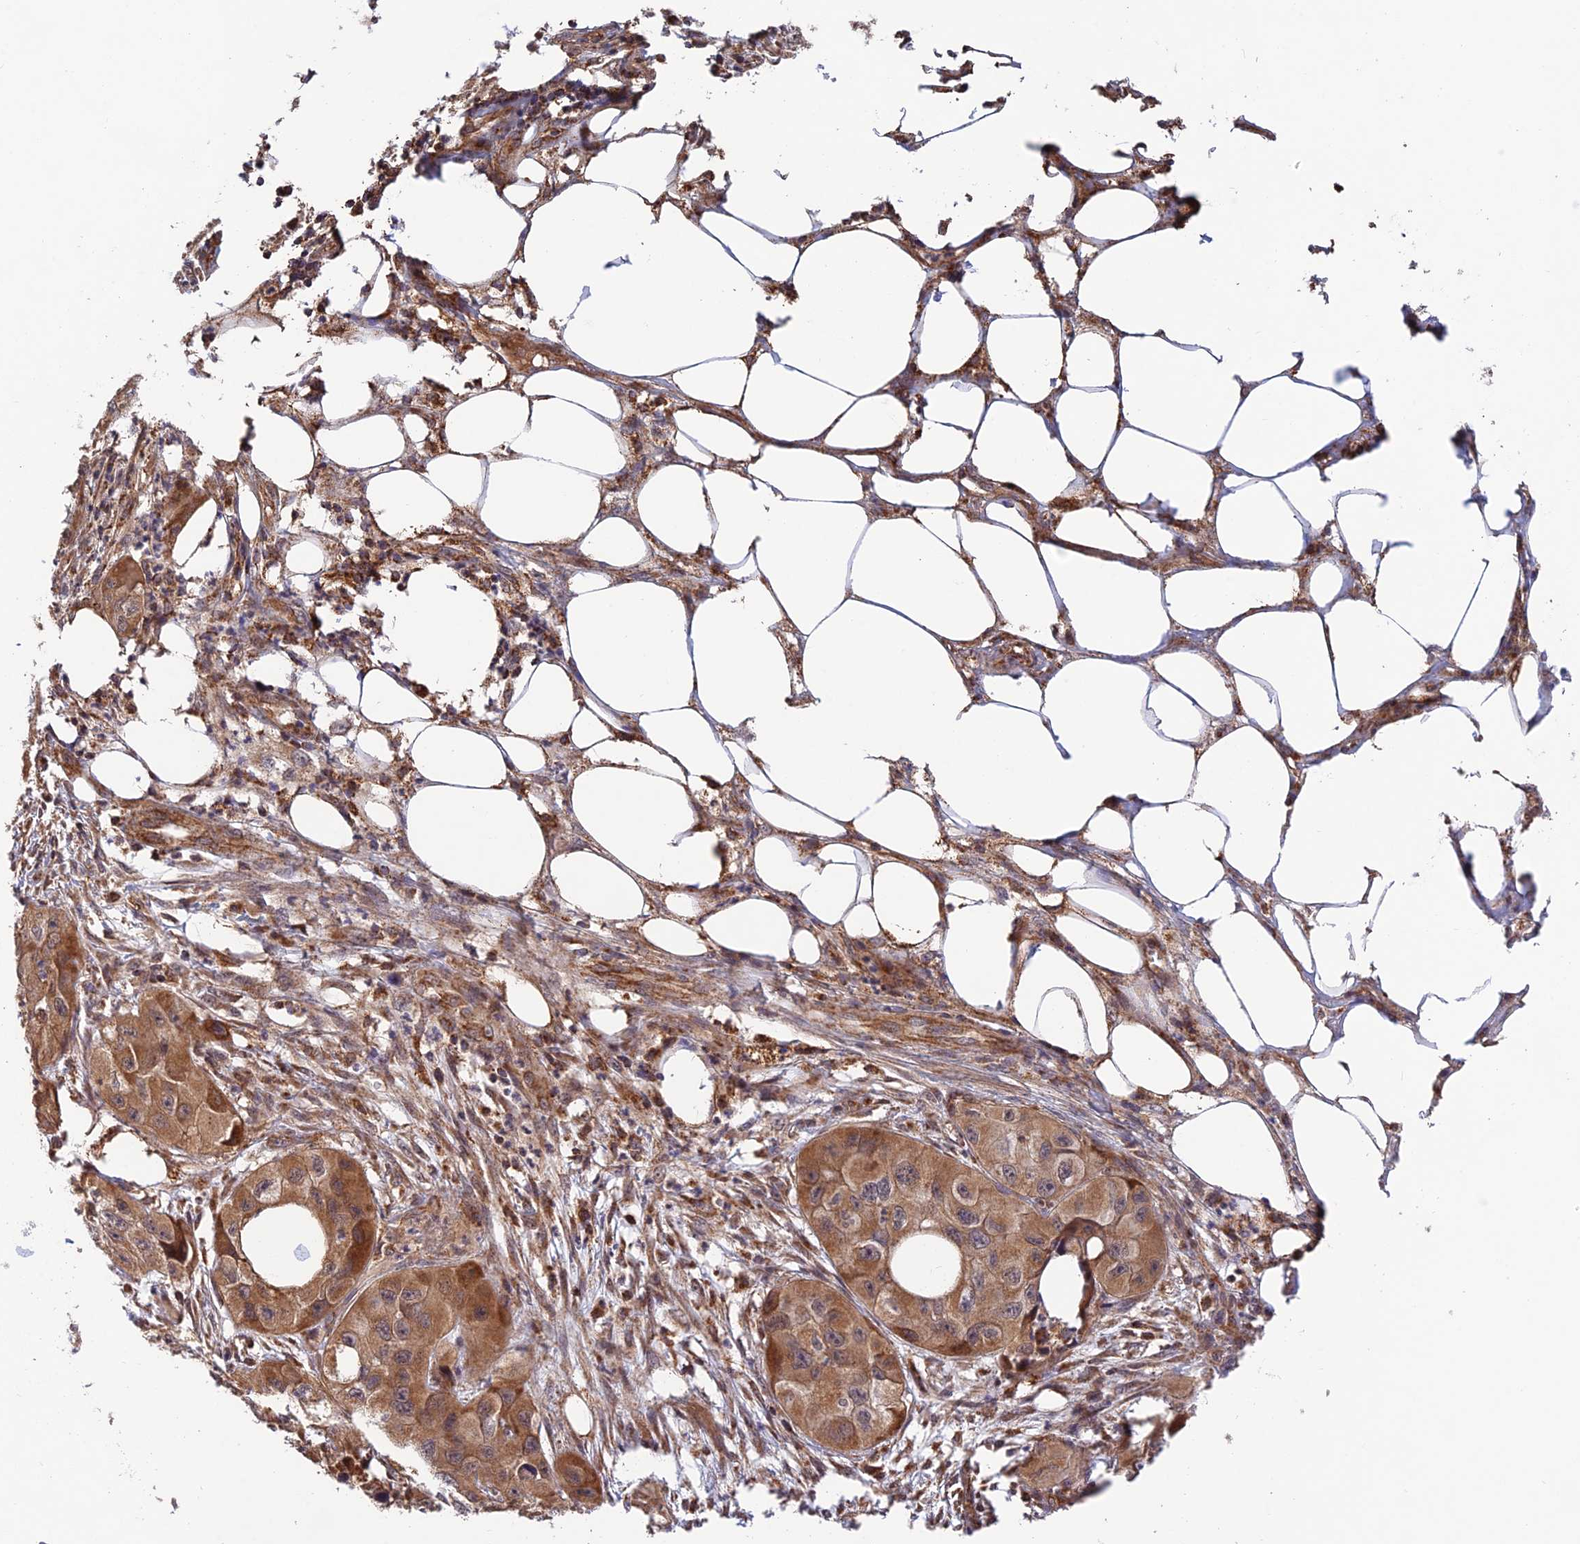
{"staining": {"intensity": "strong", "quantity": "25%-75%", "location": "cytoplasmic/membranous"}, "tissue": "skin cancer", "cell_type": "Tumor cells", "image_type": "cancer", "snomed": [{"axis": "morphology", "description": "Squamous cell carcinoma, NOS"}, {"axis": "topography", "description": "Skin"}, {"axis": "topography", "description": "Subcutis"}], "caption": "The image exhibits immunohistochemical staining of skin squamous cell carcinoma. There is strong cytoplasmic/membranous positivity is seen in about 25%-75% of tumor cells.", "gene": "MNS1", "patient": {"sex": "male", "age": 73}}